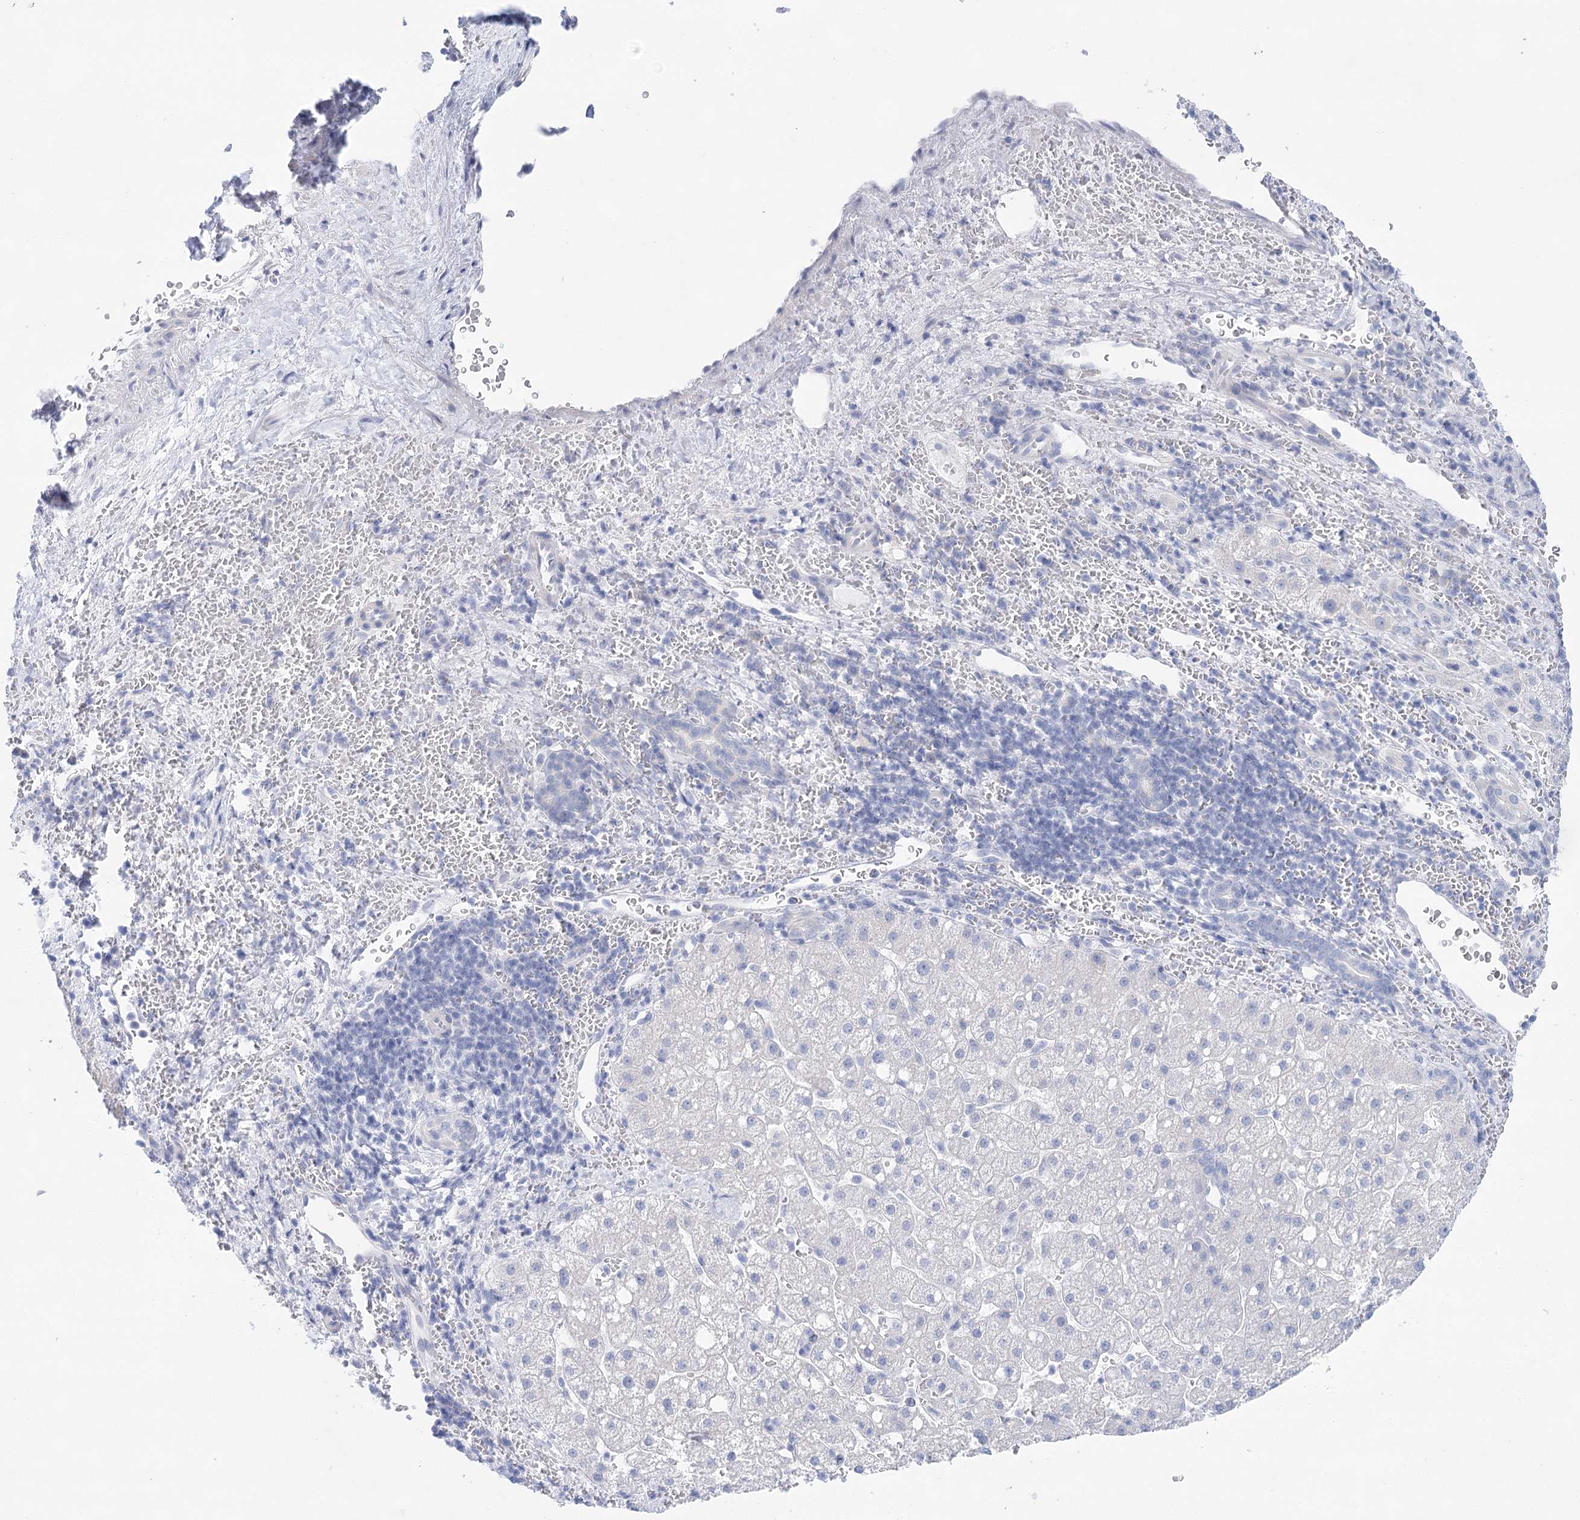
{"staining": {"intensity": "negative", "quantity": "none", "location": "none"}, "tissue": "liver cancer", "cell_type": "Tumor cells", "image_type": "cancer", "snomed": [{"axis": "morphology", "description": "Carcinoma, Hepatocellular, NOS"}, {"axis": "topography", "description": "Liver"}], "caption": "This is an IHC photomicrograph of human liver cancer. There is no expression in tumor cells.", "gene": "LALBA", "patient": {"sex": "male", "age": 57}}